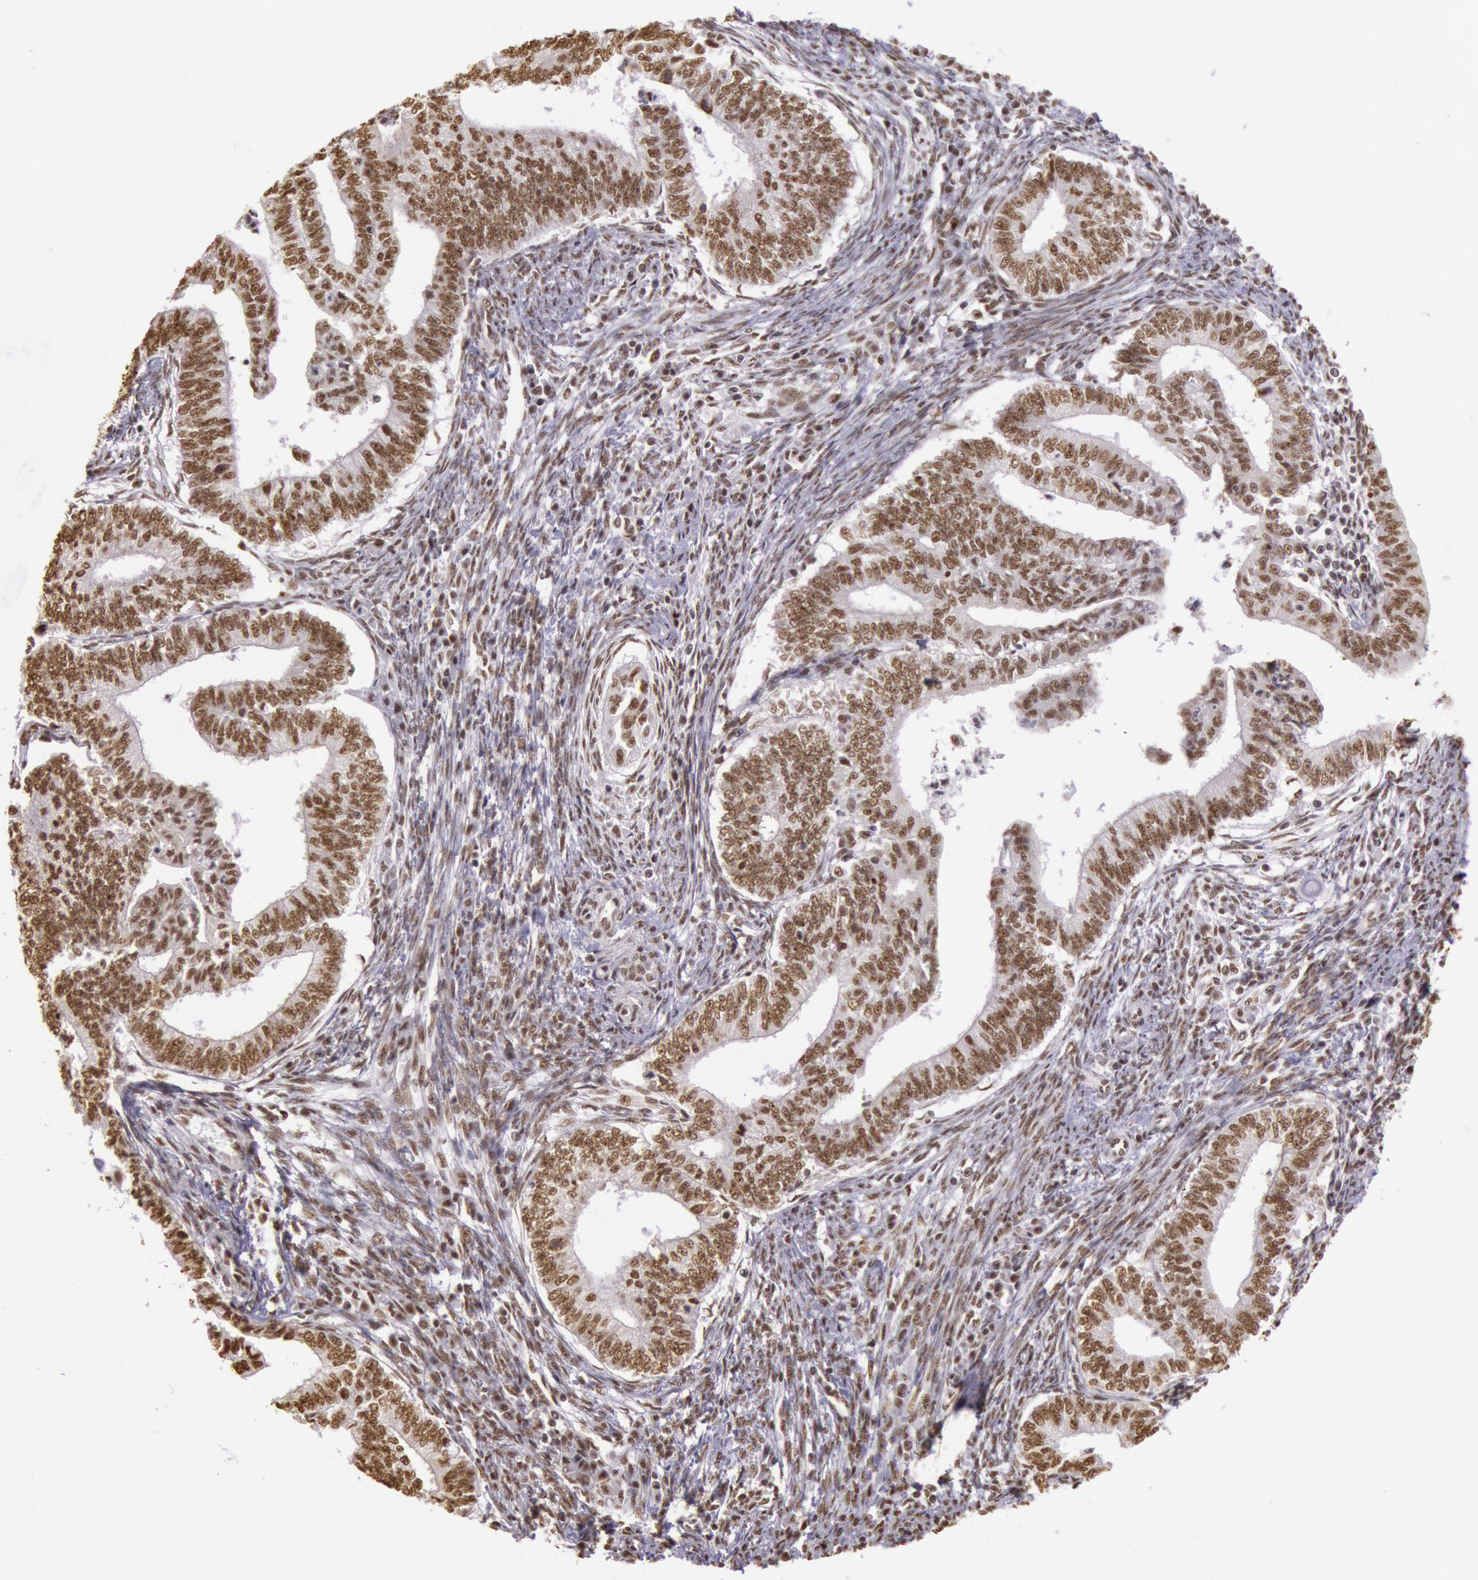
{"staining": {"intensity": "moderate", "quantity": ">75%", "location": "nuclear"}, "tissue": "endometrial cancer", "cell_type": "Tumor cells", "image_type": "cancer", "snomed": [{"axis": "morphology", "description": "Adenocarcinoma, NOS"}, {"axis": "topography", "description": "Endometrium"}], "caption": "A micrograph of human endometrial cancer (adenocarcinoma) stained for a protein displays moderate nuclear brown staining in tumor cells.", "gene": "HNRNPH2", "patient": {"sex": "female", "age": 66}}